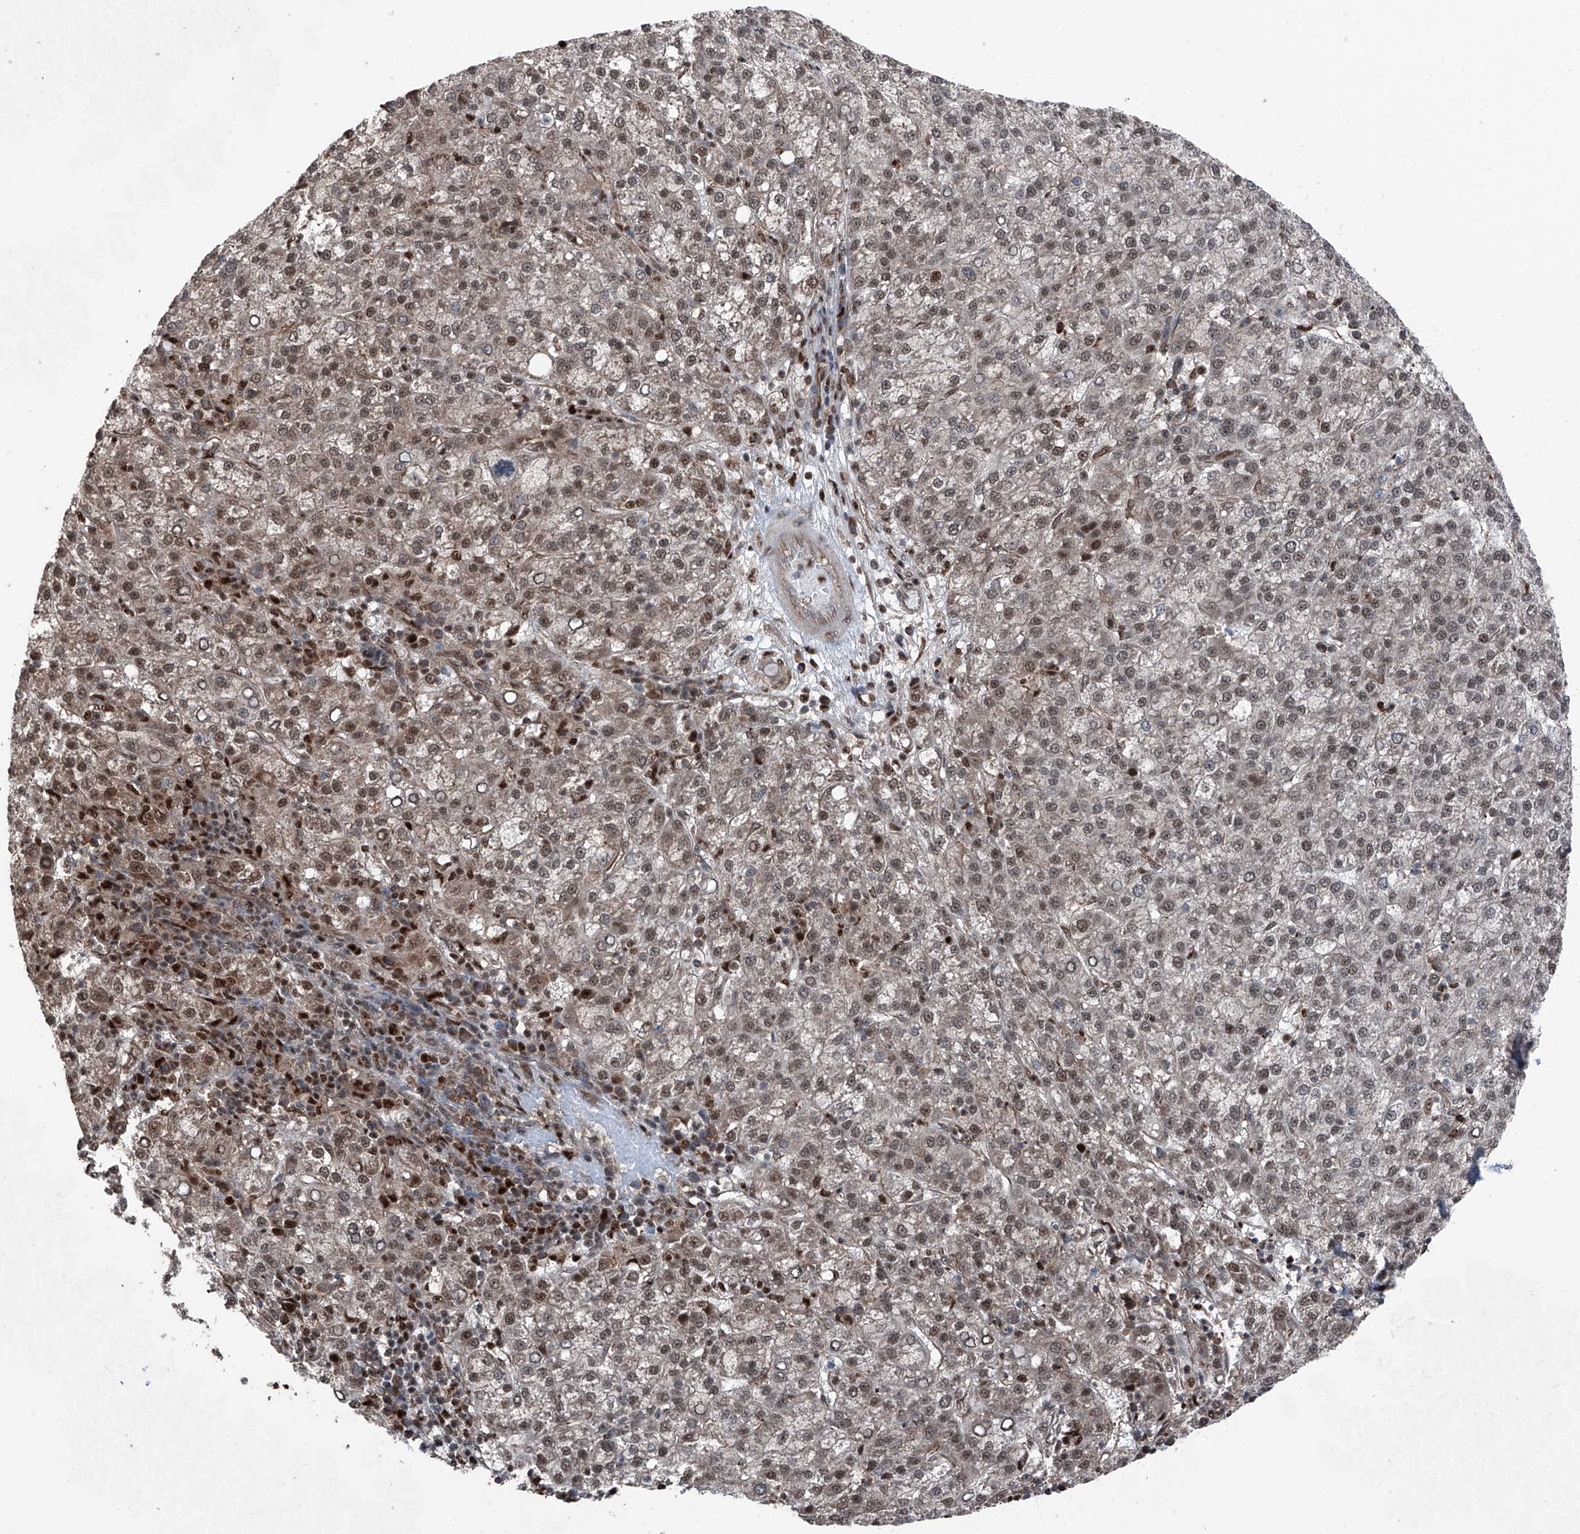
{"staining": {"intensity": "moderate", "quantity": ">75%", "location": "nuclear"}, "tissue": "liver cancer", "cell_type": "Tumor cells", "image_type": "cancer", "snomed": [{"axis": "morphology", "description": "Carcinoma, Hepatocellular, NOS"}, {"axis": "topography", "description": "Liver"}], "caption": "A photomicrograph of liver cancer stained for a protein demonstrates moderate nuclear brown staining in tumor cells.", "gene": "FKBP5", "patient": {"sex": "female", "age": 58}}